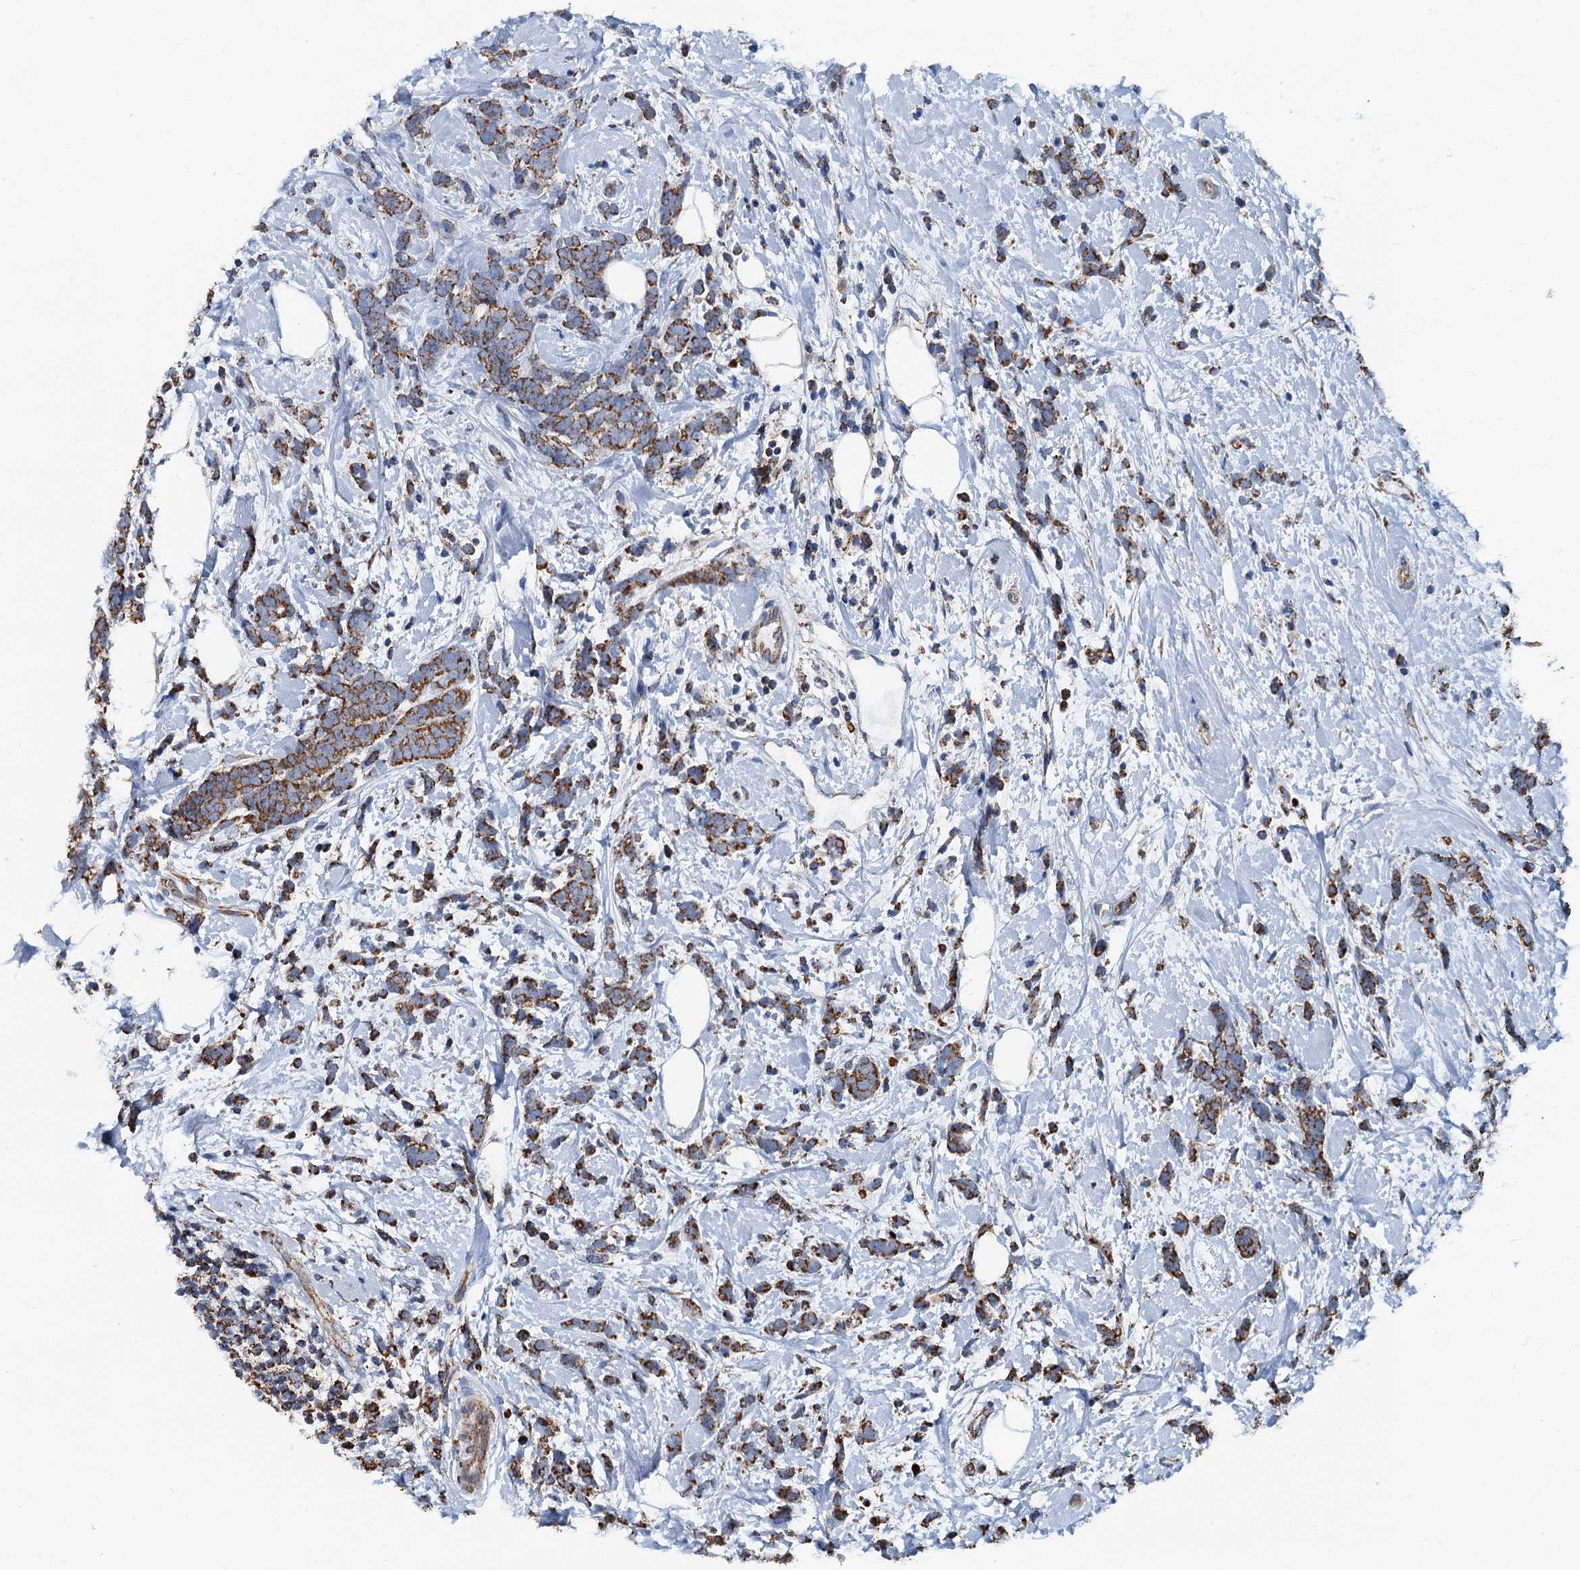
{"staining": {"intensity": "moderate", "quantity": ">75%", "location": "cytoplasmic/membranous"}, "tissue": "breast cancer", "cell_type": "Tumor cells", "image_type": "cancer", "snomed": [{"axis": "morphology", "description": "Lobular carcinoma"}, {"axis": "topography", "description": "Breast"}], "caption": "Immunohistochemical staining of human lobular carcinoma (breast) demonstrates moderate cytoplasmic/membranous protein staining in about >75% of tumor cells.", "gene": "AAGAB", "patient": {"sex": "female", "age": 58}}